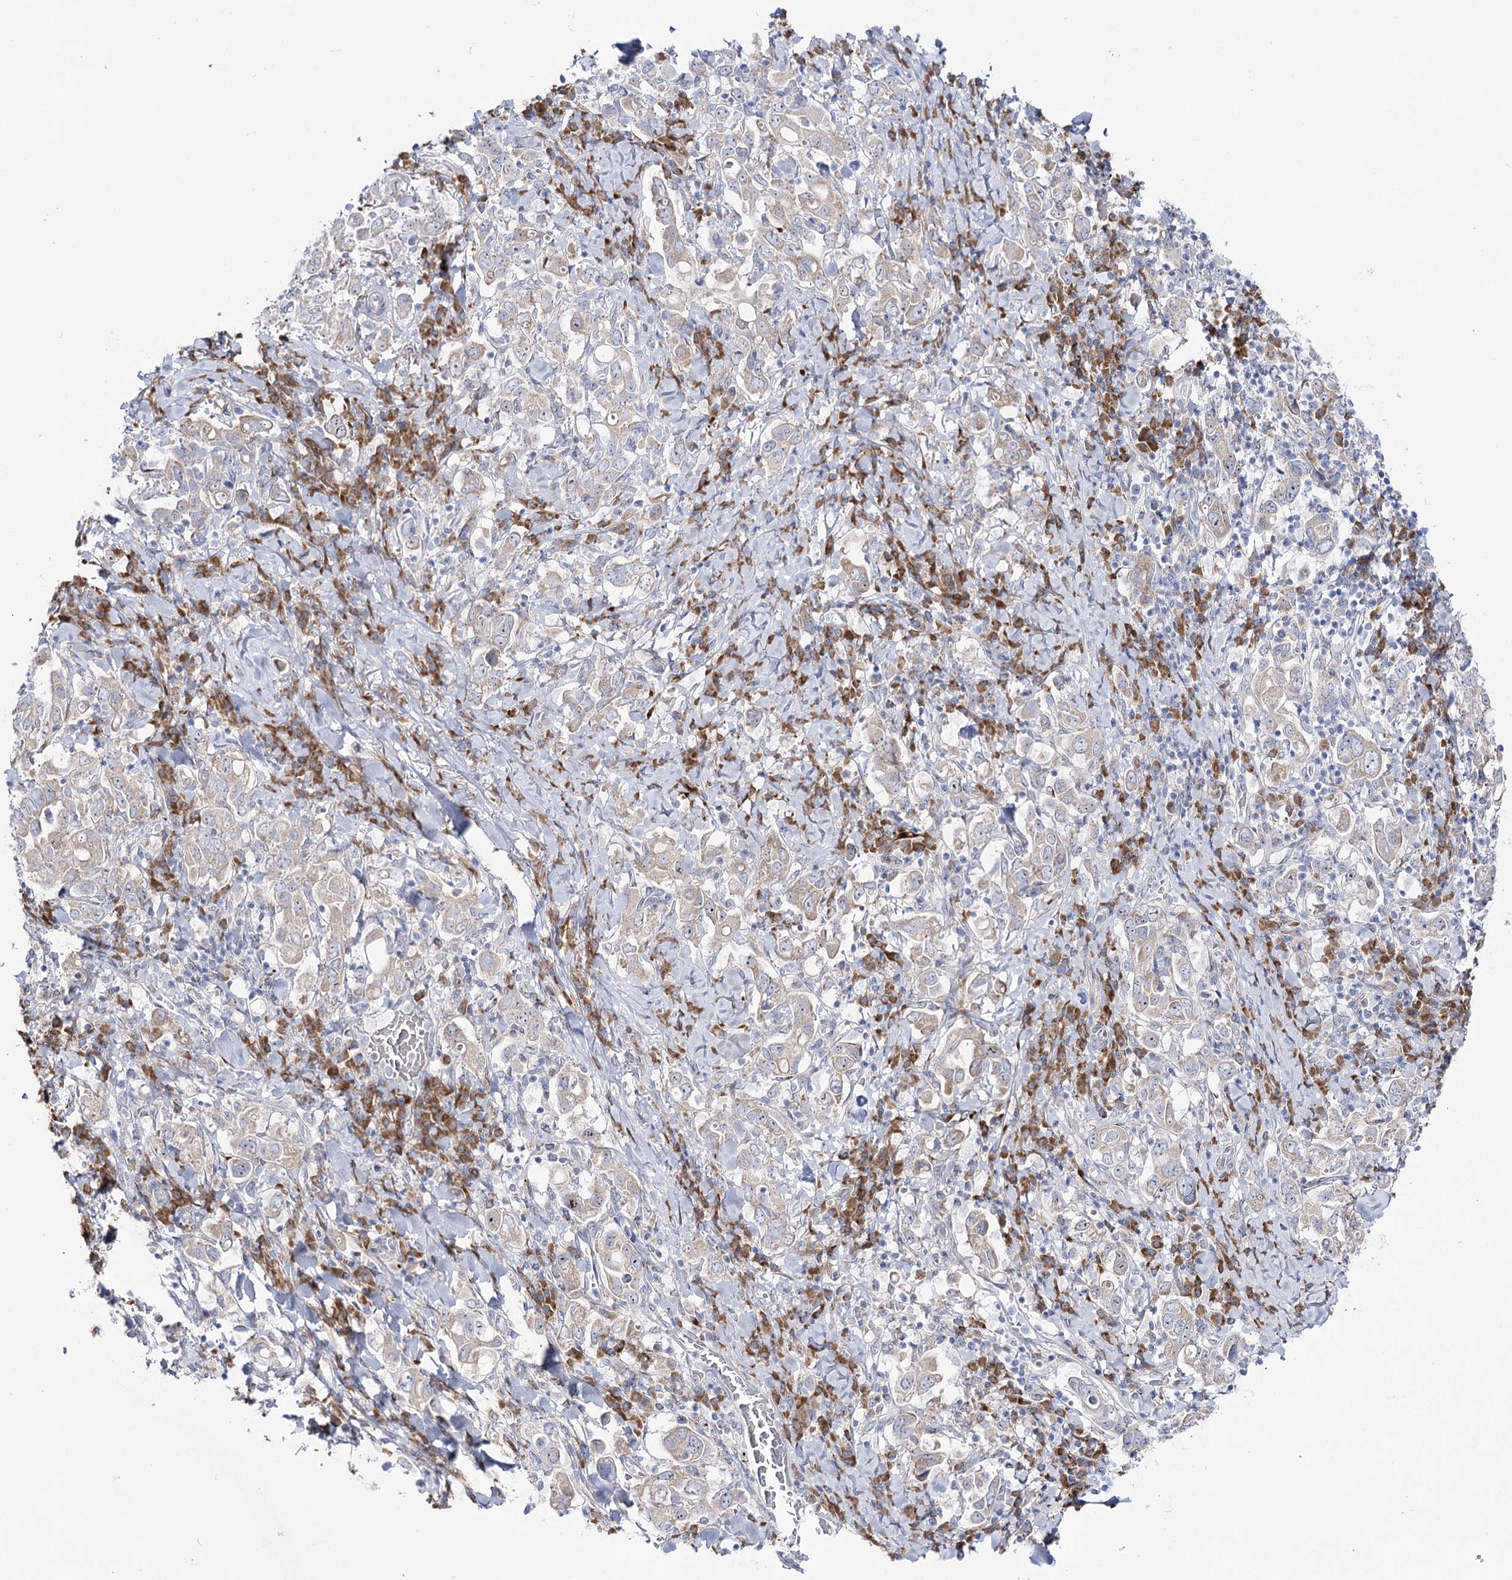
{"staining": {"intensity": "weak", "quantity": "<25%", "location": "cytoplasmic/membranous"}, "tissue": "stomach cancer", "cell_type": "Tumor cells", "image_type": "cancer", "snomed": [{"axis": "morphology", "description": "Adenocarcinoma, NOS"}, {"axis": "topography", "description": "Stomach, upper"}], "caption": "Immunohistochemical staining of human stomach adenocarcinoma exhibits no significant positivity in tumor cells.", "gene": "METTL5", "patient": {"sex": "male", "age": 62}}